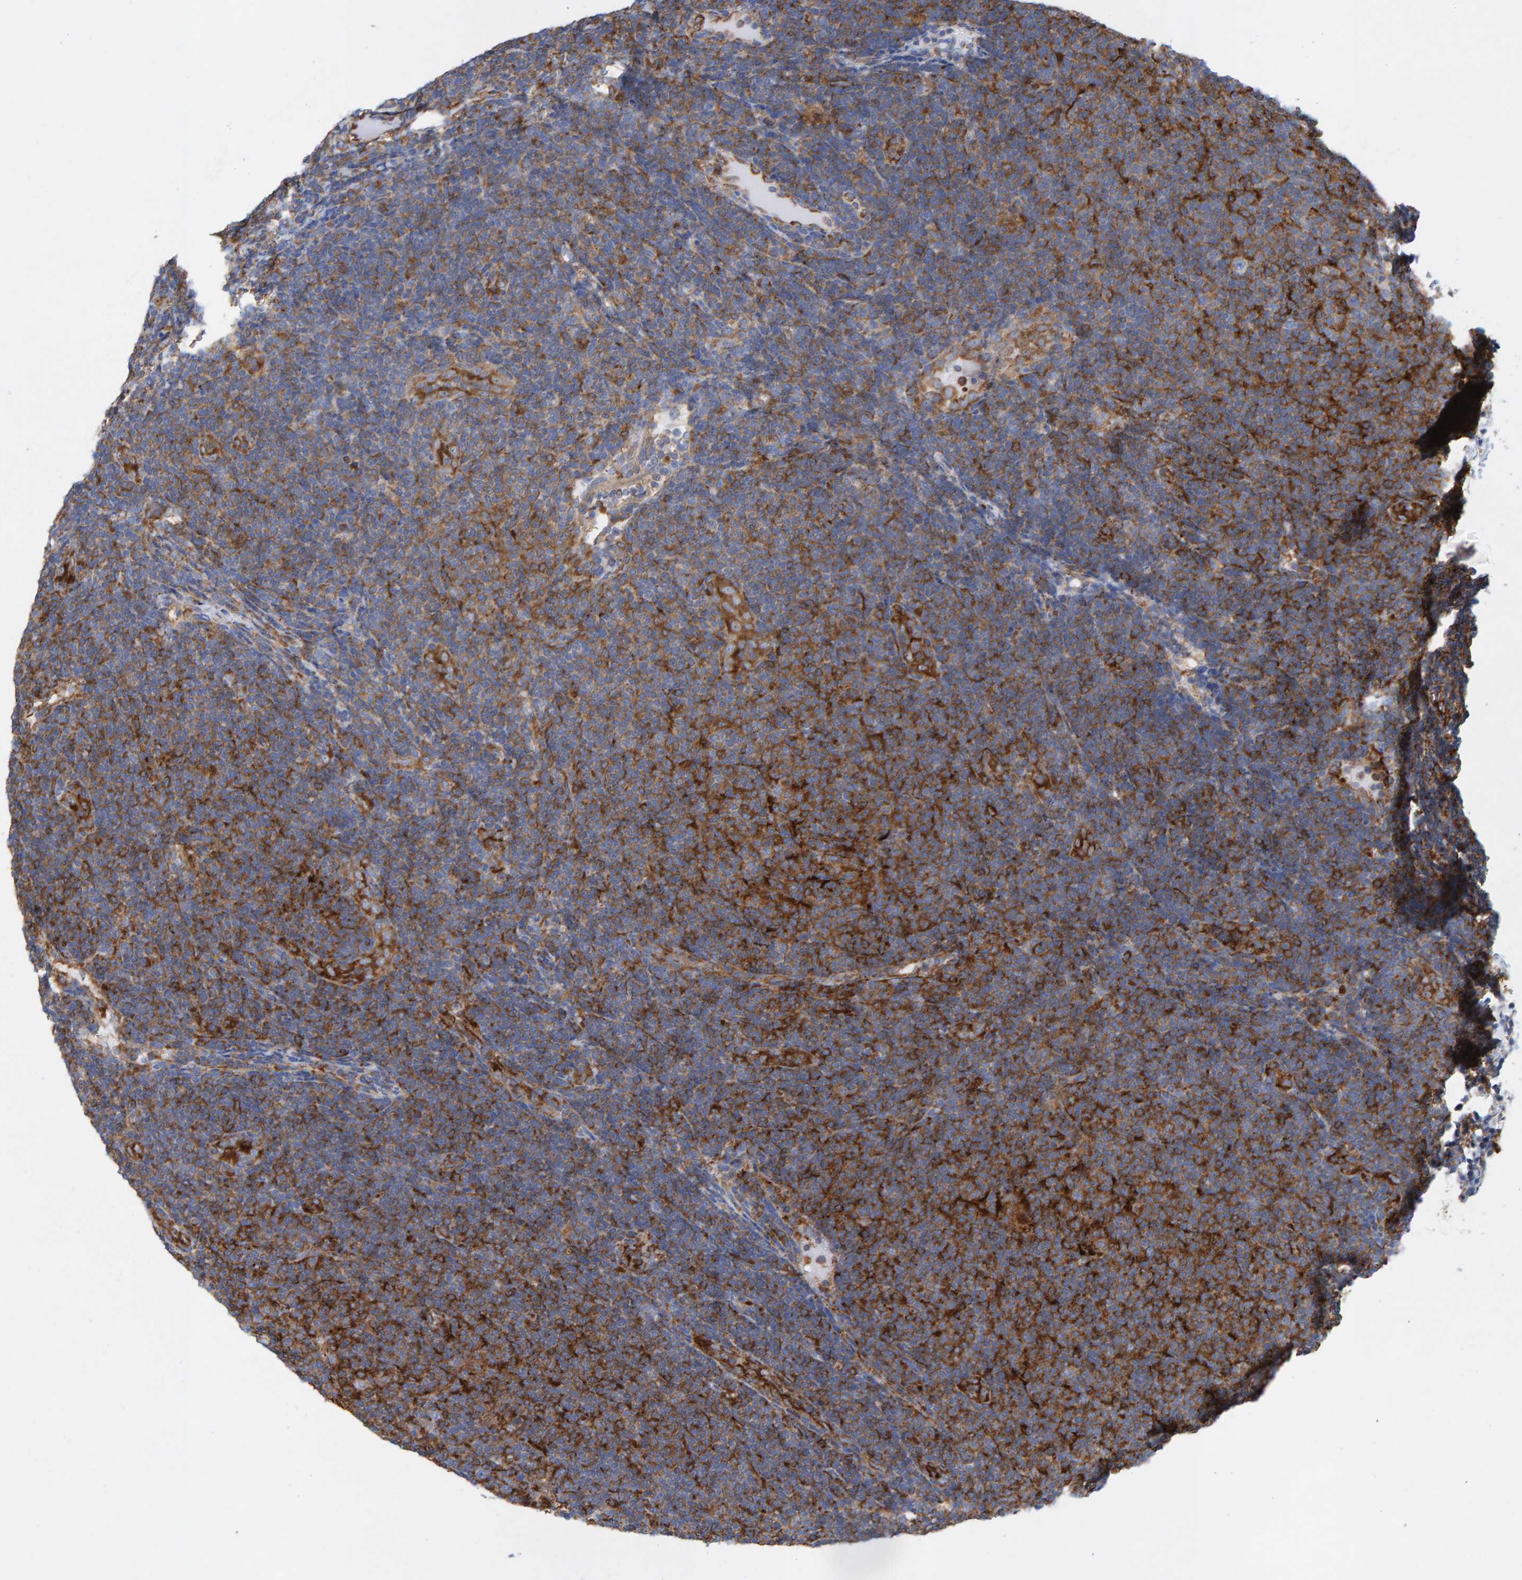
{"staining": {"intensity": "moderate", "quantity": "25%-75%", "location": "cytoplasmic/membranous"}, "tissue": "lymphoma", "cell_type": "Tumor cells", "image_type": "cancer", "snomed": [{"axis": "morphology", "description": "Malignant lymphoma, non-Hodgkin's type, Low grade"}, {"axis": "topography", "description": "Lymph node"}], "caption": "Tumor cells demonstrate medium levels of moderate cytoplasmic/membranous expression in approximately 25%-75% of cells in human malignant lymphoma, non-Hodgkin's type (low-grade).", "gene": "MVP", "patient": {"sex": "male", "age": 83}}